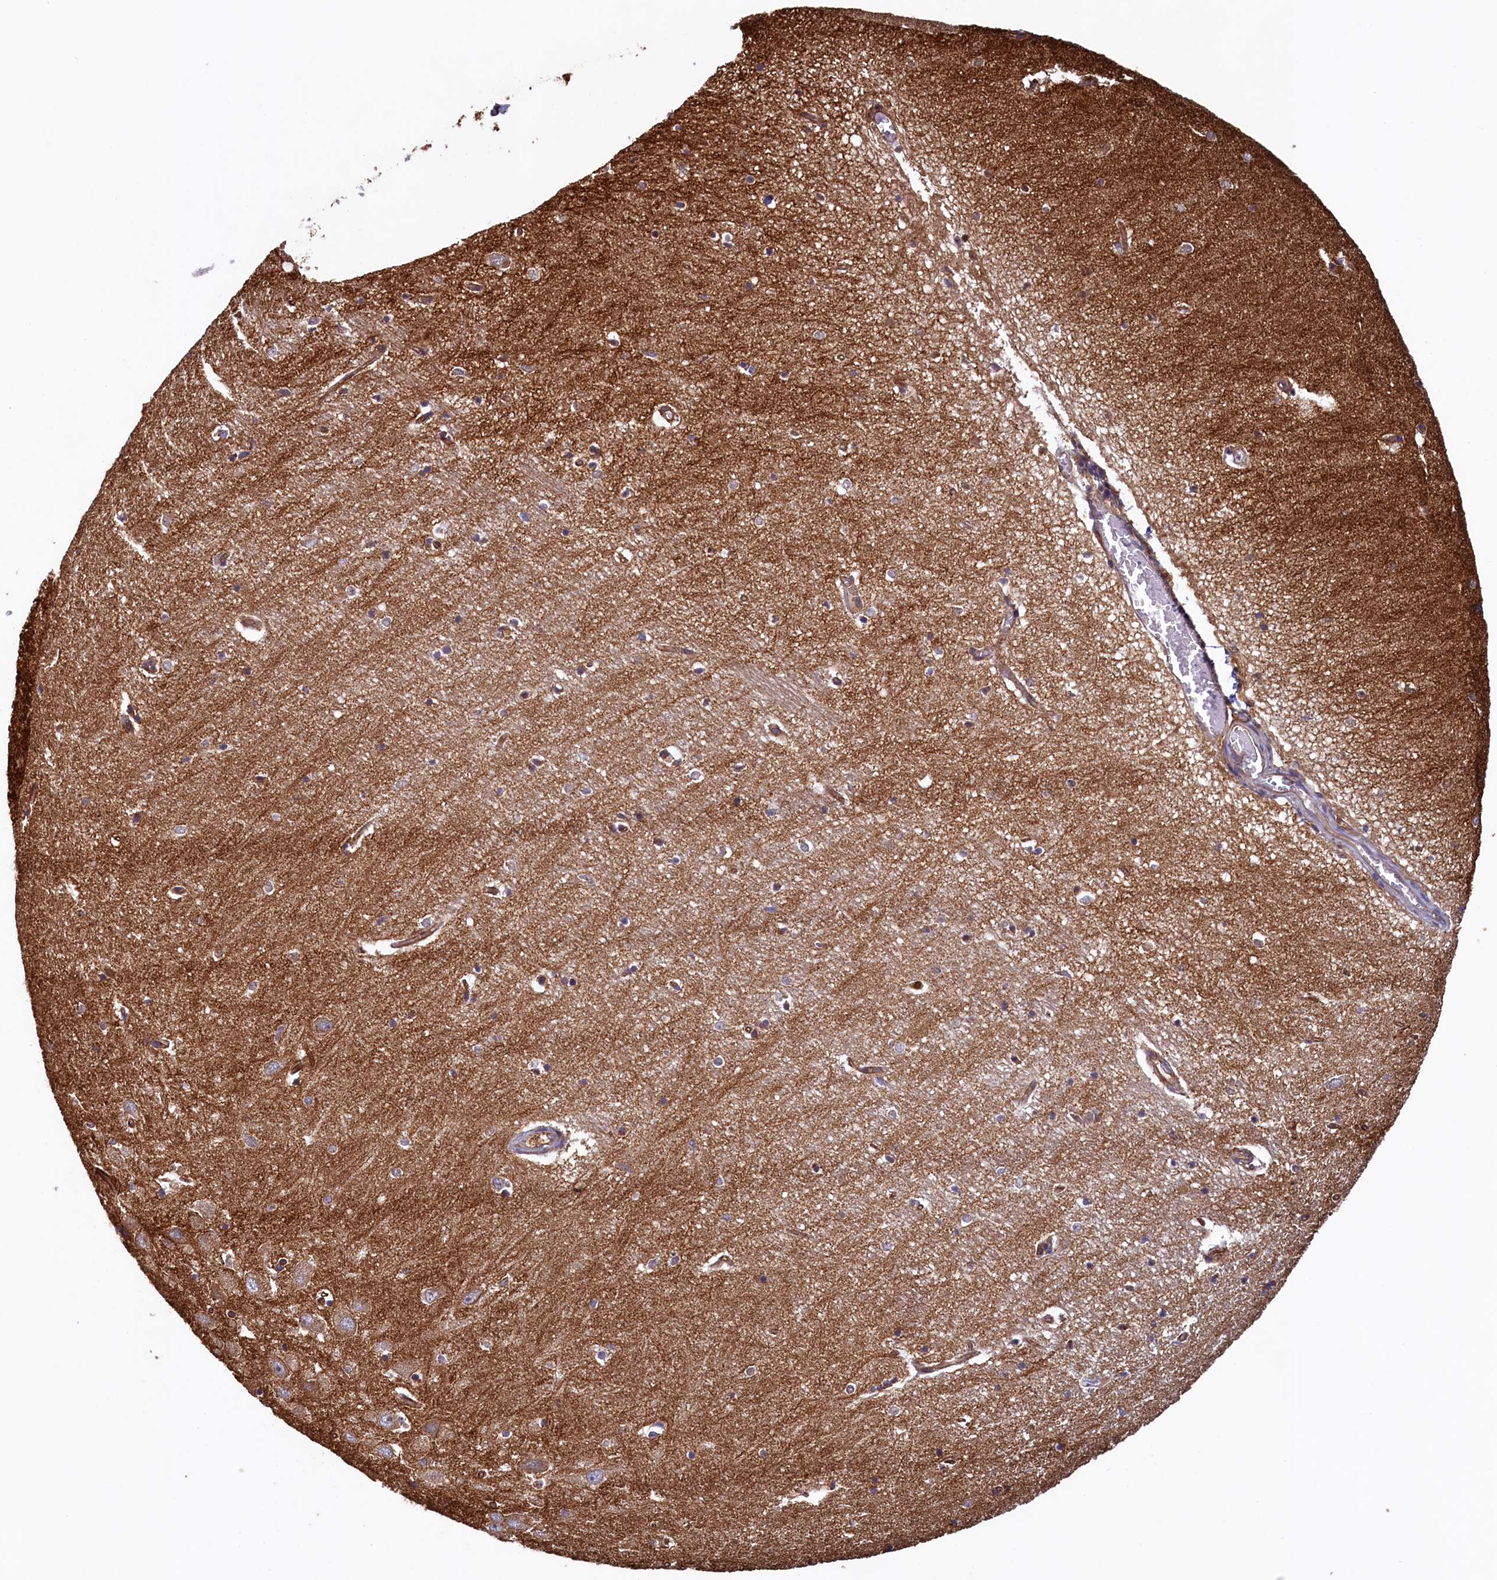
{"staining": {"intensity": "moderate", "quantity": "<25%", "location": "cytoplasmic/membranous"}, "tissue": "hippocampus", "cell_type": "Glial cells", "image_type": "normal", "snomed": [{"axis": "morphology", "description": "Normal tissue, NOS"}, {"axis": "topography", "description": "Hippocampus"}], "caption": "Immunohistochemistry staining of unremarkable hippocampus, which displays low levels of moderate cytoplasmic/membranous expression in about <25% of glial cells indicating moderate cytoplasmic/membranous protein expression. The staining was performed using DAB (3,3'-diaminobenzidine) (brown) for protein detection and nuclei were counterstained in hematoxylin (blue).", "gene": "UBE3B", "patient": {"sex": "female", "age": 64}}